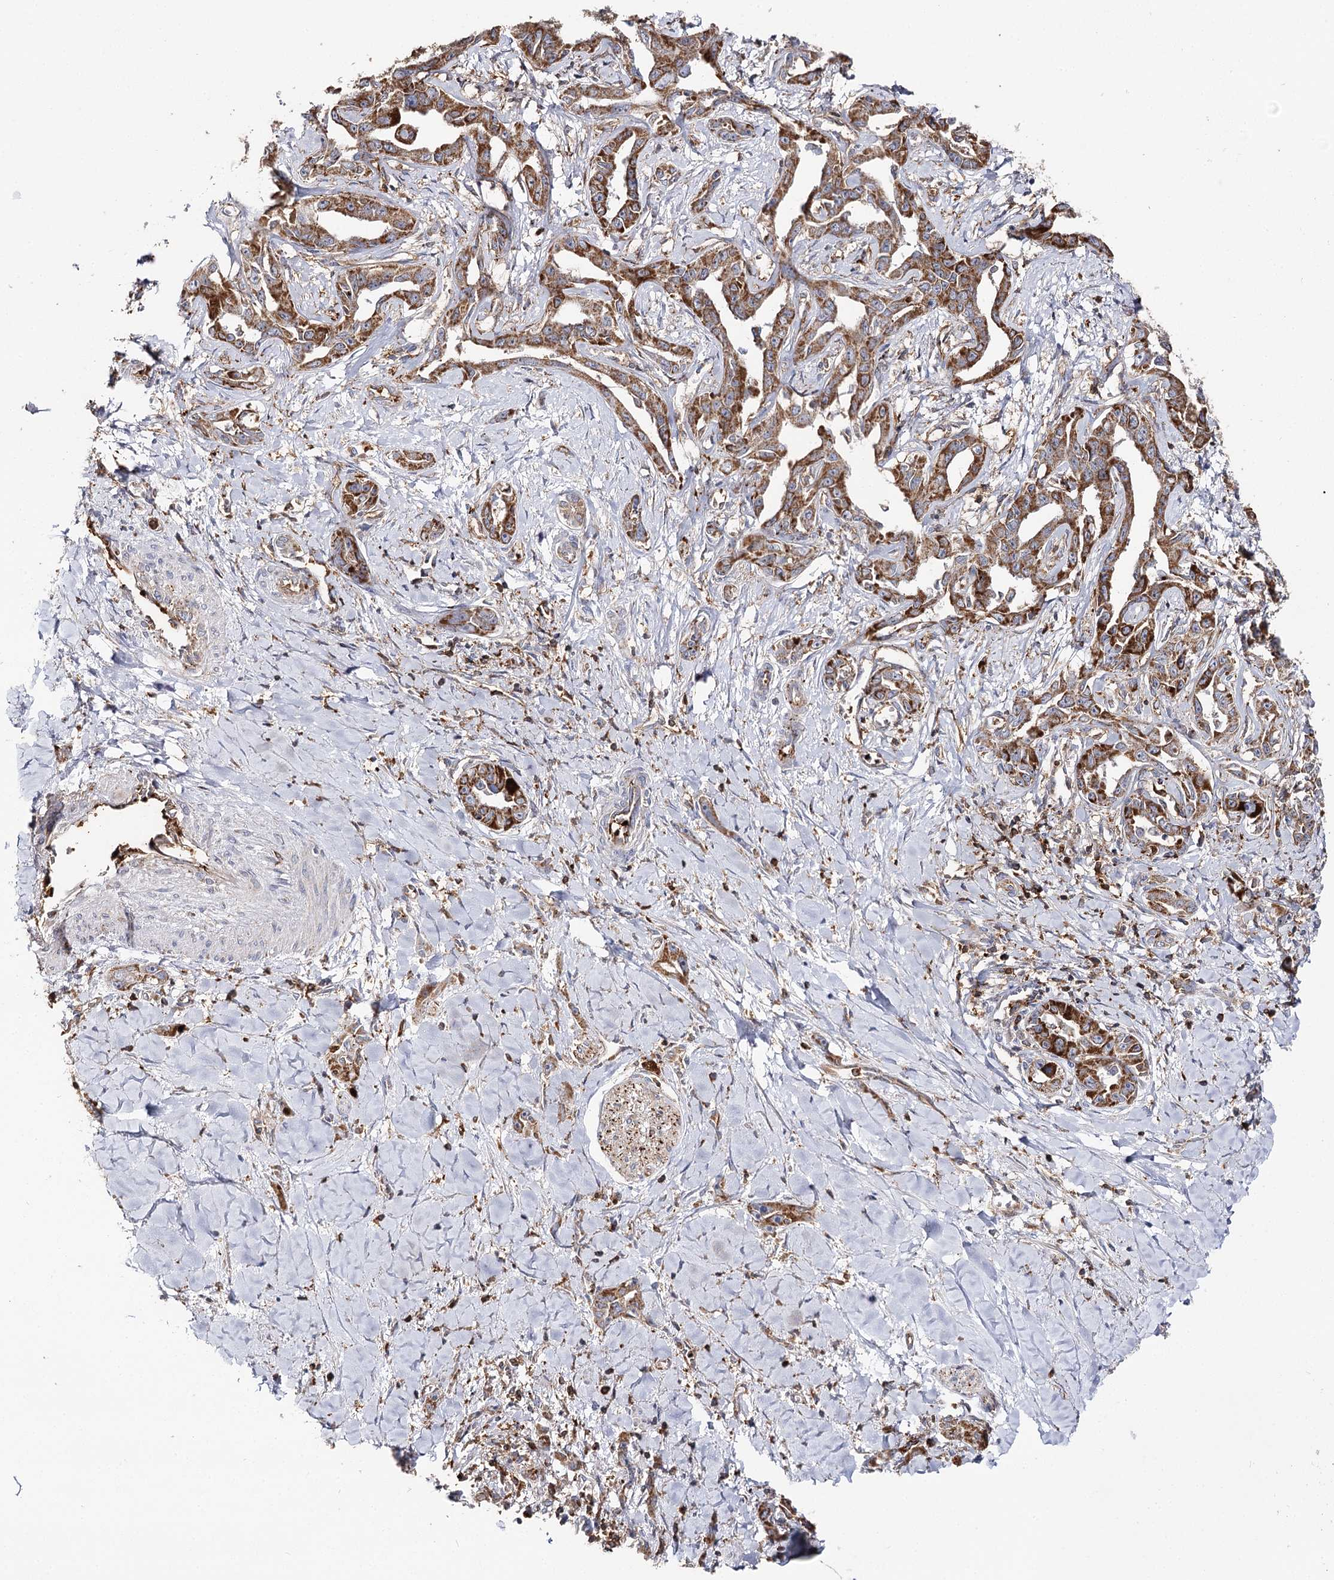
{"staining": {"intensity": "moderate", "quantity": ">75%", "location": "cytoplasmic/membranous"}, "tissue": "liver cancer", "cell_type": "Tumor cells", "image_type": "cancer", "snomed": [{"axis": "morphology", "description": "Cholangiocarcinoma"}, {"axis": "topography", "description": "Liver"}], "caption": "The micrograph exhibits immunohistochemical staining of liver cancer. There is moderate cytoplasmic/membranous expression is seen in approximately >75% of tumor cells.", "gene": "SEC24B", "patient": {"sex": "male", "age": 59}}